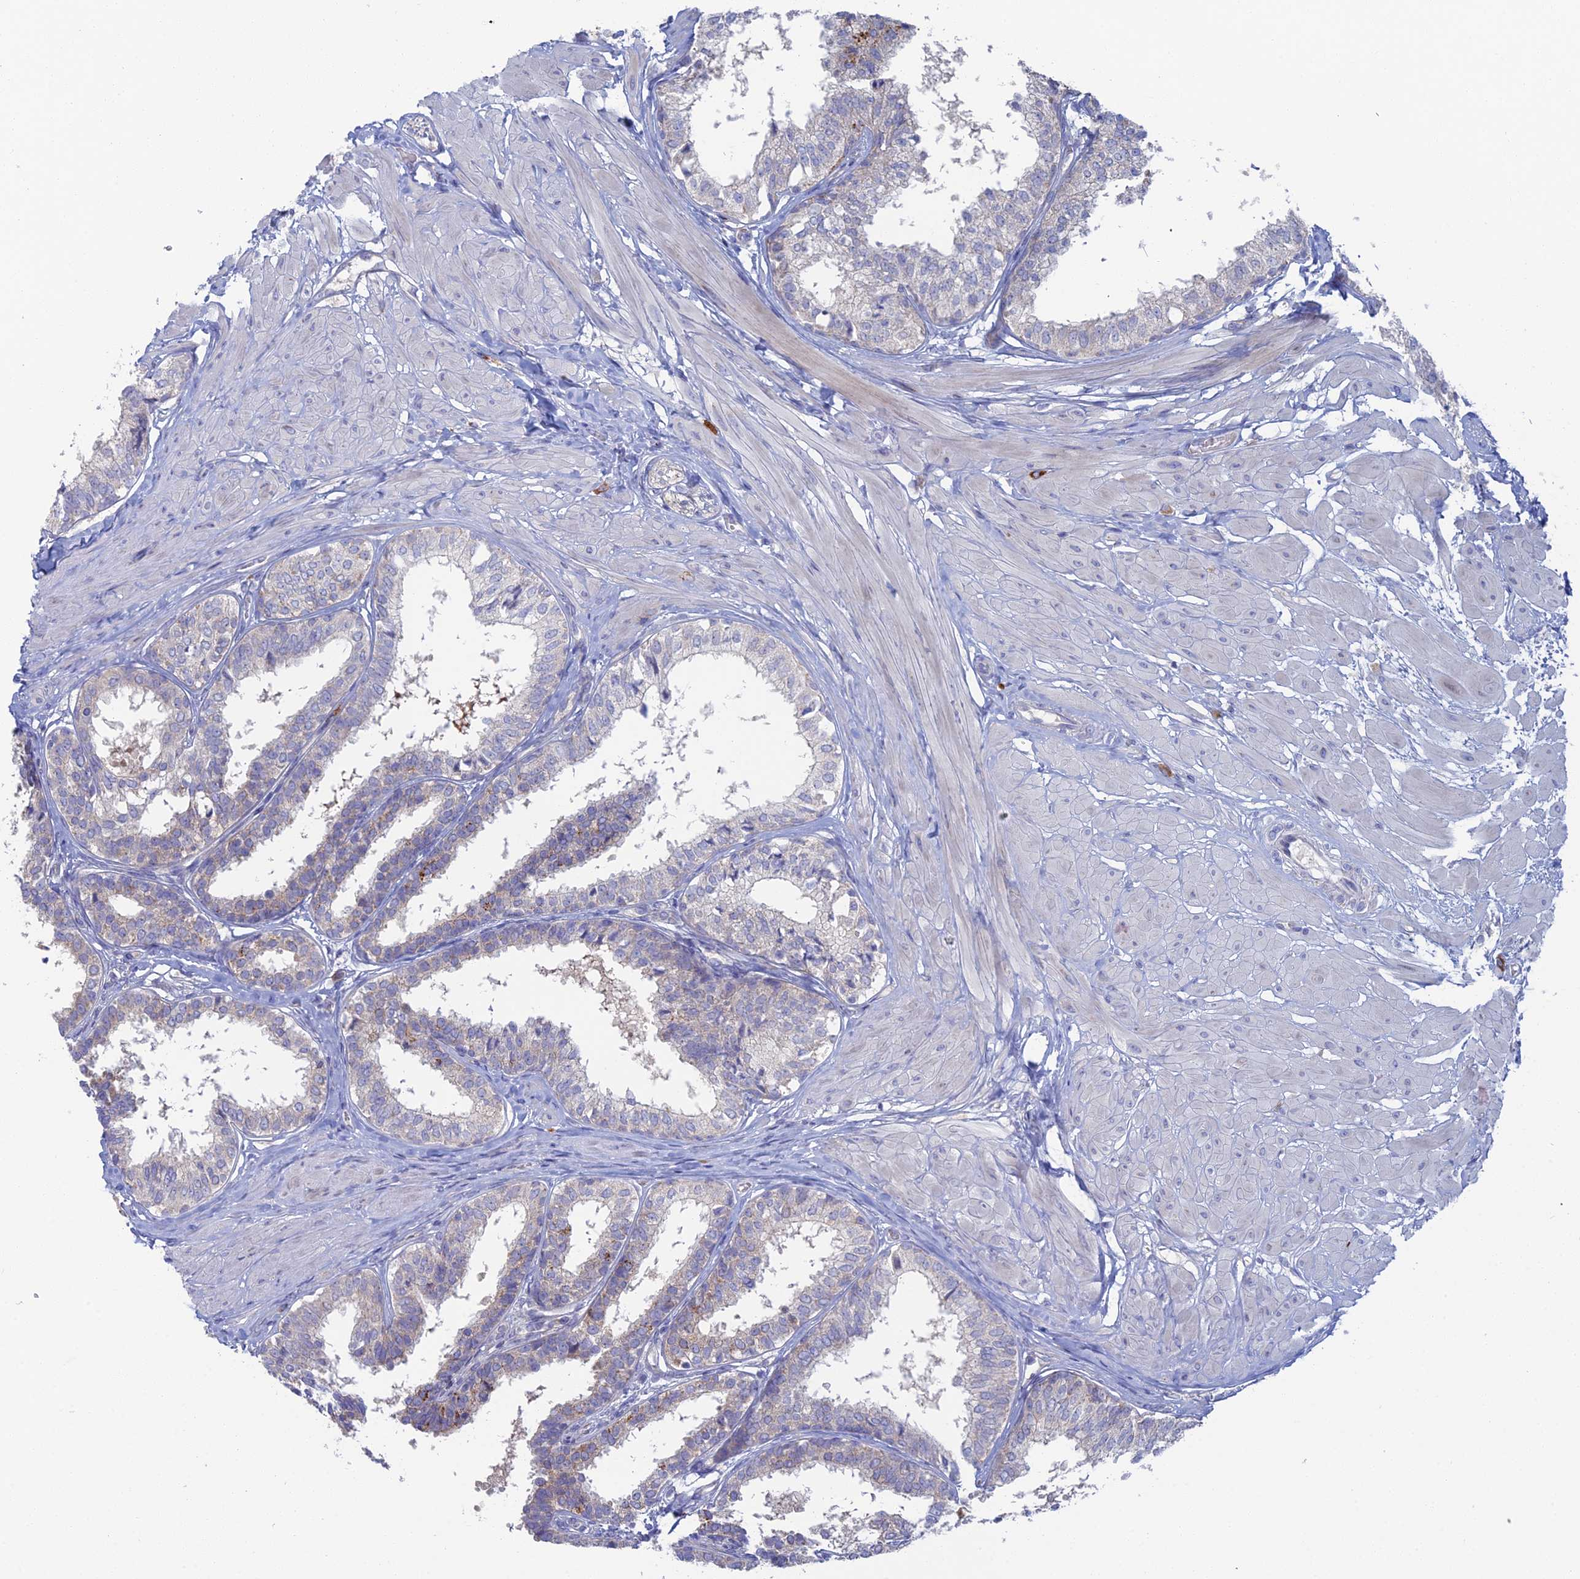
{"staining": {"intensity": "strong", "quantity": "25%-75%", "location": "cytoplasmic/membranous"}, "tissue": "prostate", "cell_type": "Glandular cells", "image_type": "normal", "snomed": [{"axis": "morphology", "description": "Normal tissue, NOS"}, {"axis": "topography", "description": "Prostate"}], "caption": "Protein expression analysis of unremarkable human prostate reveals strong cytoplasmic/membranous positivity in approximately 25%-75% of glandular cells.", "gene": "ARL16", "patient": {"sex": "male", "age": 48}}